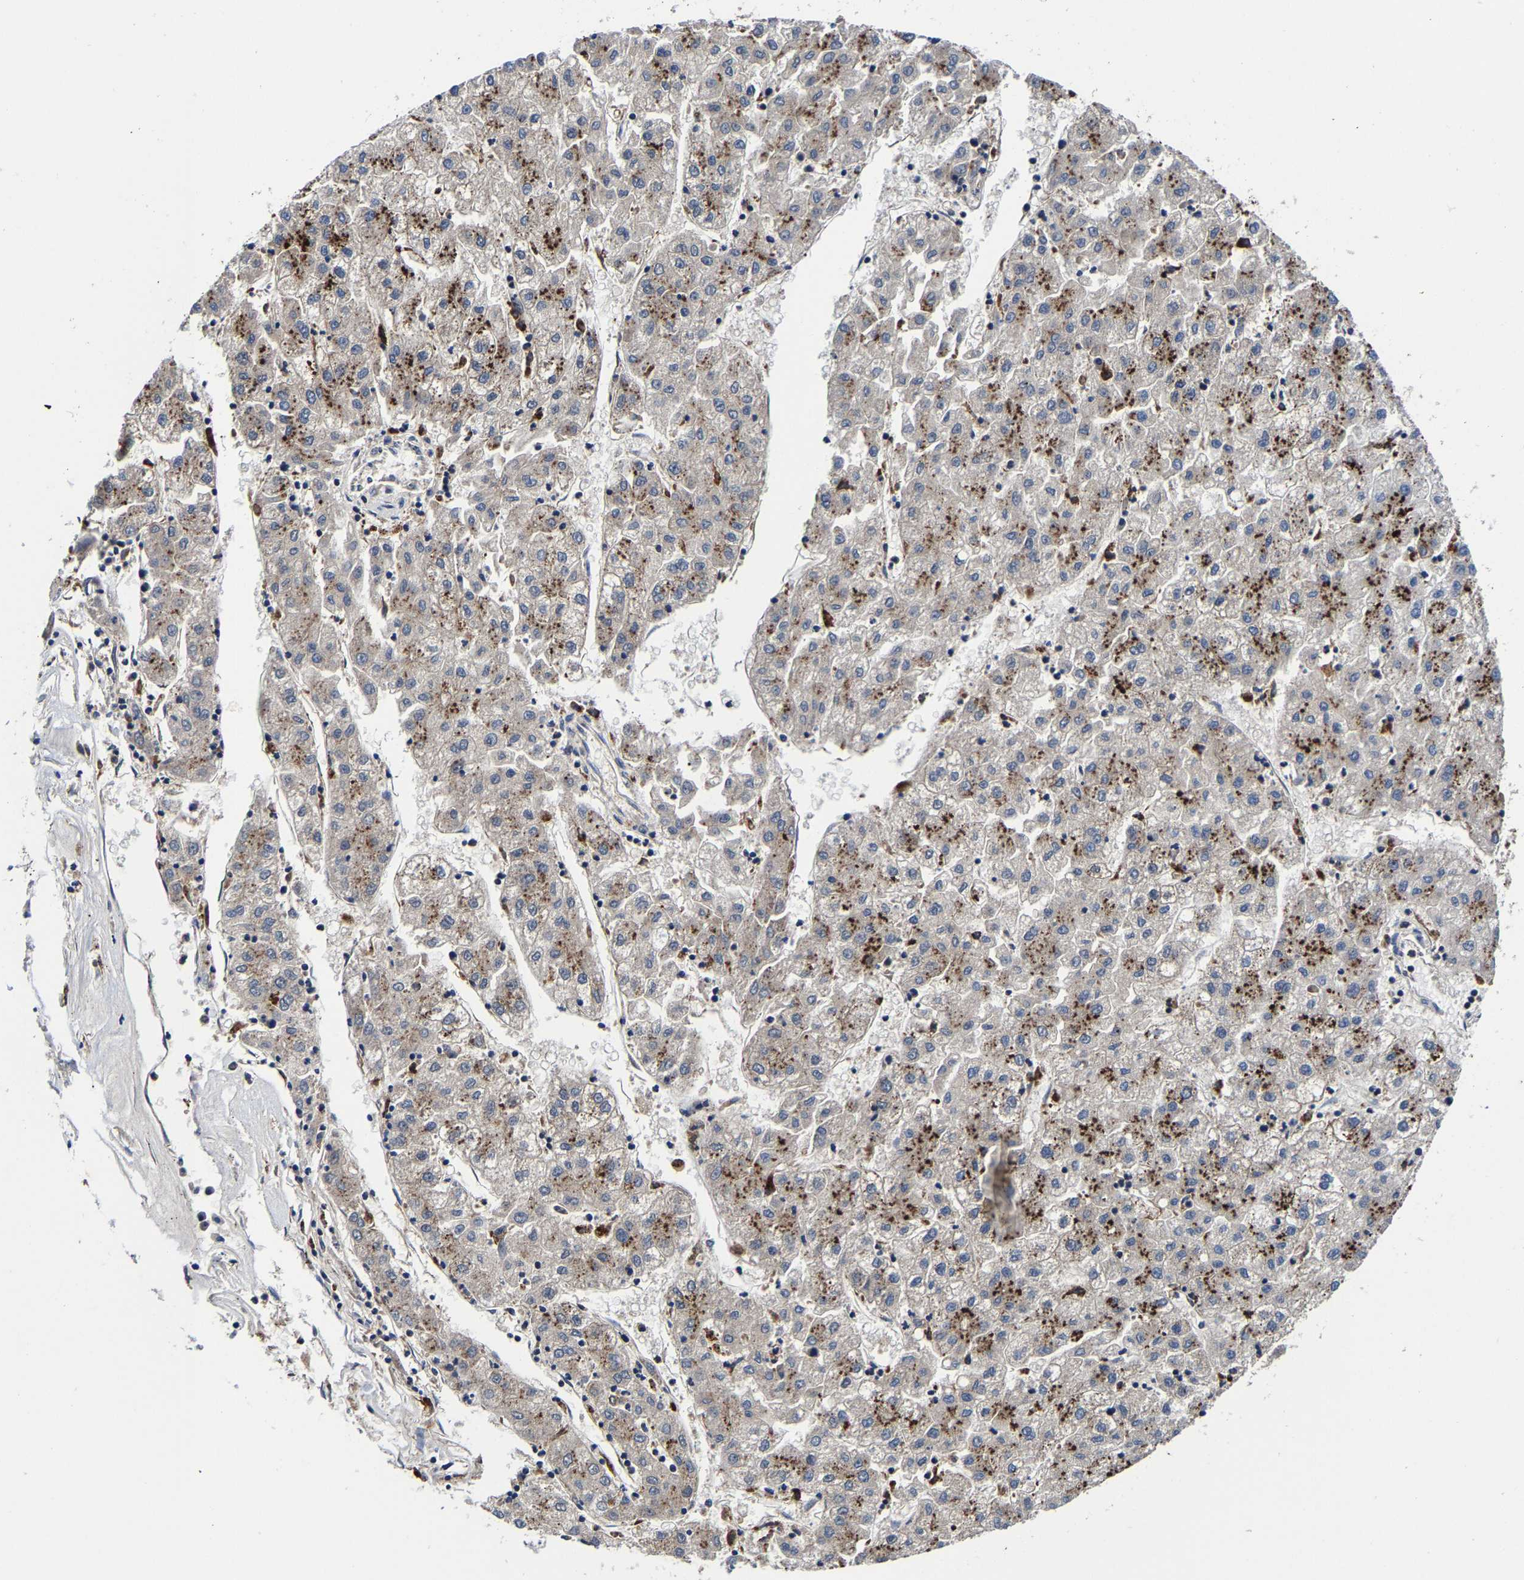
{"staining": {"intensity": "moderate", "quantity": "25%-75%", "location": "cytoplasmic/membranous"}, "tissue": "liver cancer", "cell_type": "Tumor cells", "image_type": "cancer", "snomed": [{"axis": "morphology", "description": "Carcinoma, Hepatocellular, NOS"}, {"axis": "topography", "description": "Liver"}], "caption": "A high-resolution photomicrograph shows immunohistochemistry (IHC) staining of liver cancer (hepatocellular carcinoma), which shows moderate cytoplasmic/membranous staining in approximately 25%-75% of tumor cells.", "gene": "ZCCHC7", "patient": {"sex": "male", "age": 72}}